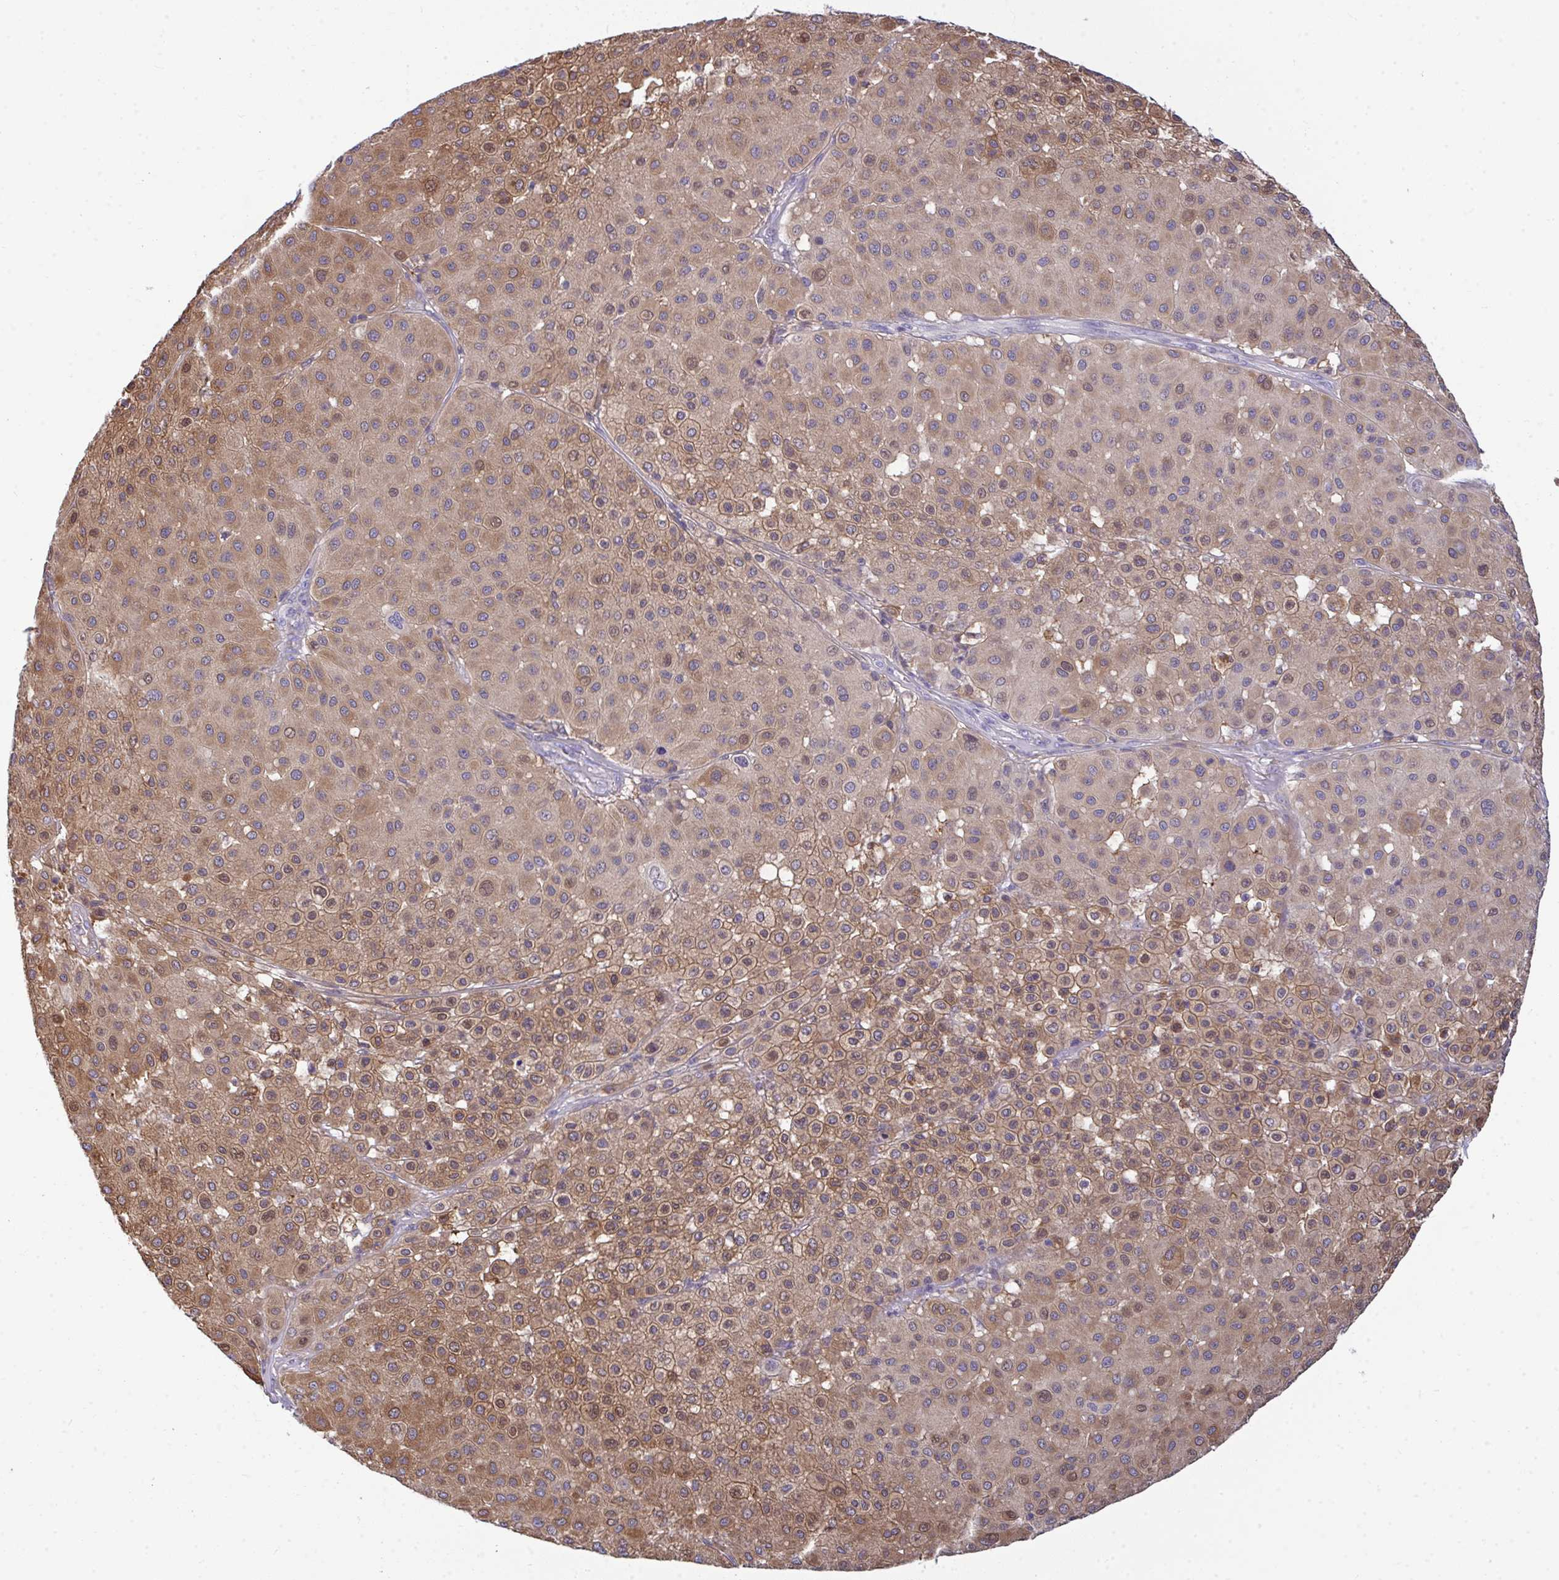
{"staining": {"intensity": "moderate", "quantity": ">75%", "location": "cytoplasmic/membranous,nuclear"}, "tissue": "melanoma", "cell_type": "Tumor cells", "image_type": "cancer", "snomed": [{"axis": "morphology", "description": "Malignant melanoma, Metastatic site"}, {"axis": "topography", "description": "Smooth muscle"}], "caption": "This image demonstrates malignant melanoma (metastatic site) stained with immunohistochemistry (IHC) to label a protein in brown. The cytoplasmic/membranous and nuclear of tumor cells show moderate positivity for the protein. Nuclei are counter-stained blue.", "gene": "SLC30A6", "patient": {"sex": "male", "age": 41}}